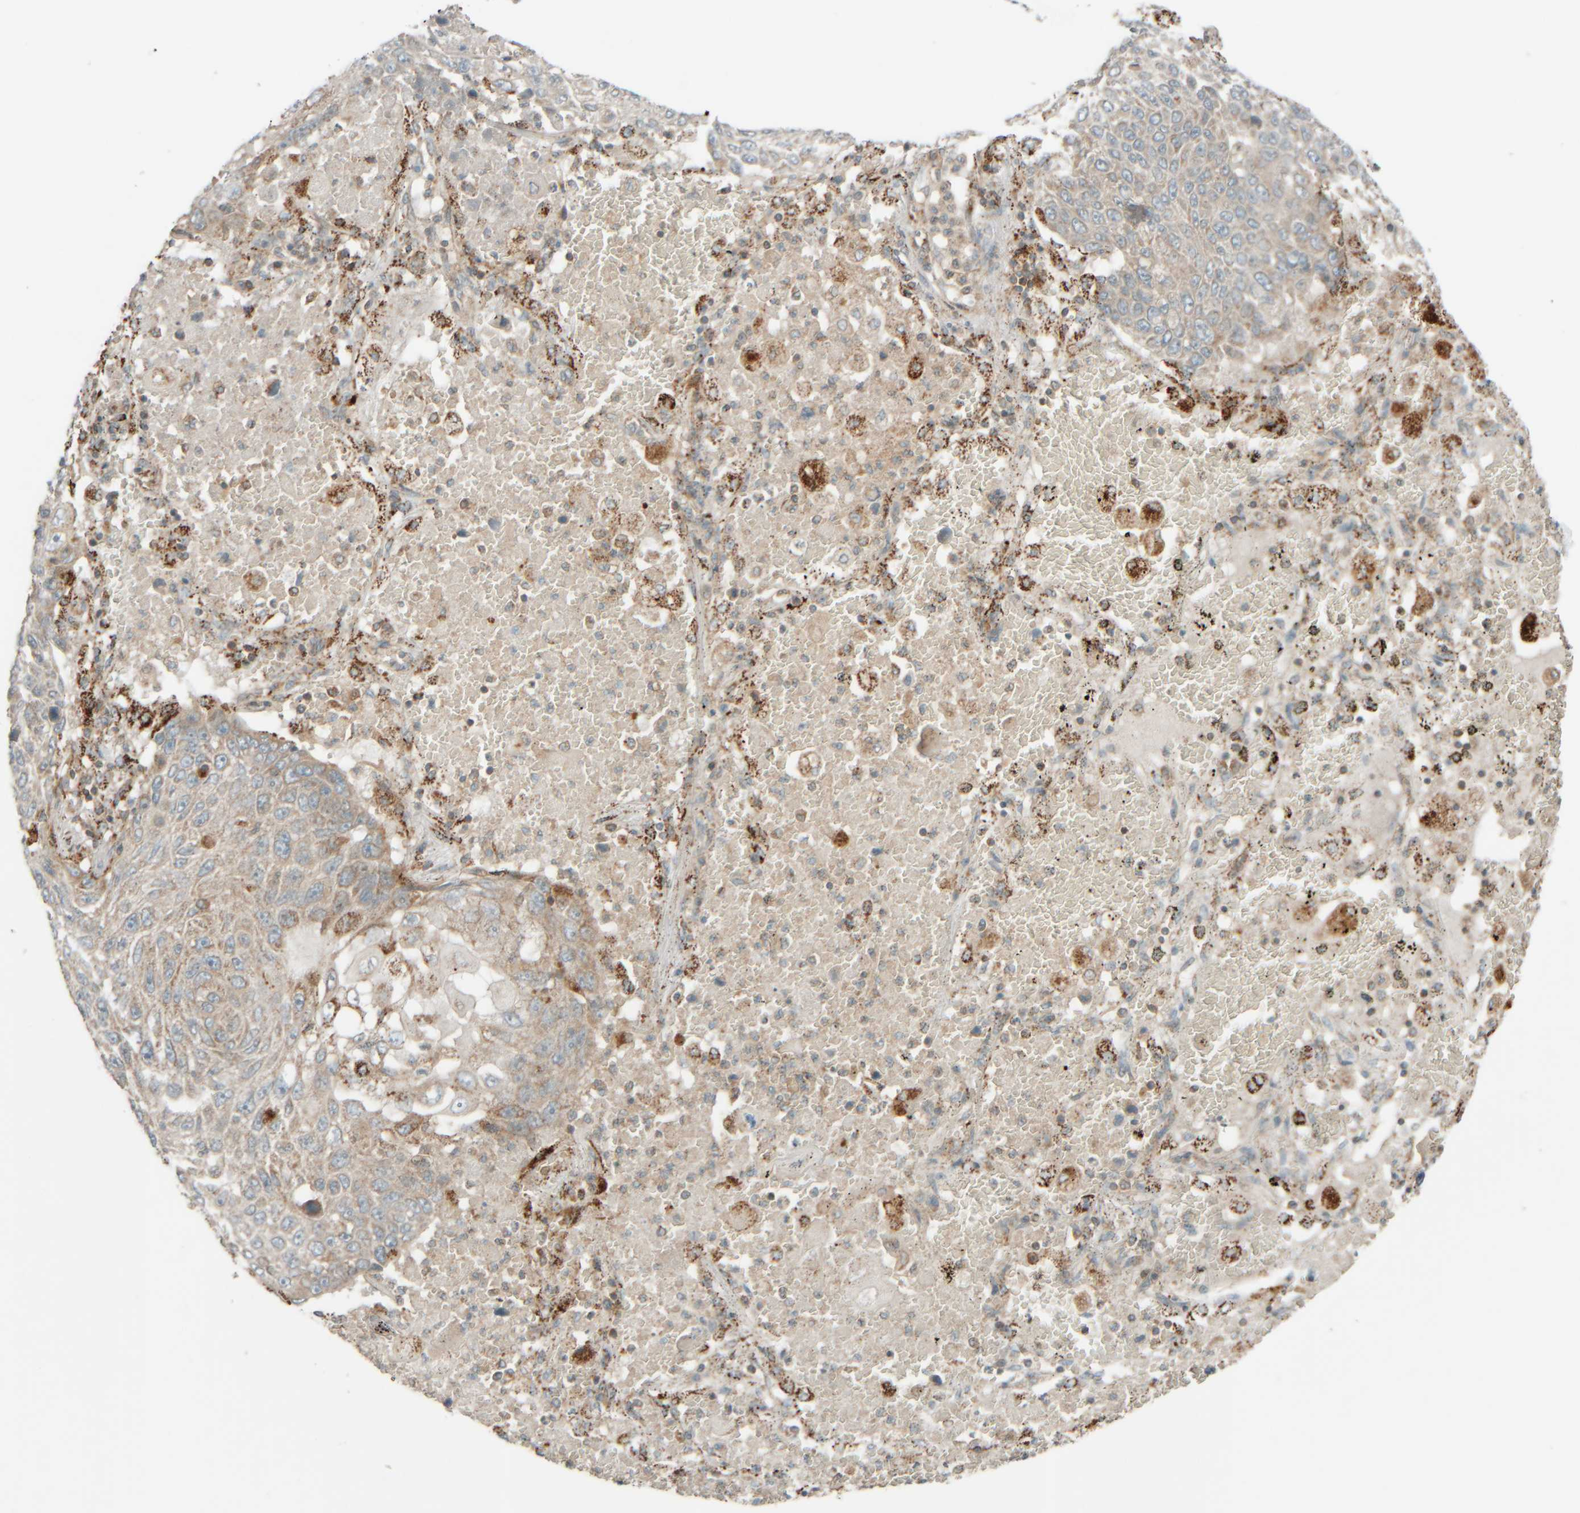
{"staining": {"intensity": "weak", "quantity": "25%-75%", "location": "cytoplasmic/membranous"}, "tissue": "lung cancer", "cell_type": "Tumor cells", "image_type": "cancer", "snomed": [{"axis": "morphology", "description": "Squamous cell carcinoma, NOS"}, {"axis": "topography", "description": "Lung"}], "caption": "Immunohistochemical staining of squamous cell carcinoma (lung) demonstrates low levels of weak cytoplasmic/membranous protein expression in about 25%-75% of tumor cells.", "gene": "SPAG5", "patient": {"sex": "male", "age": 61}}